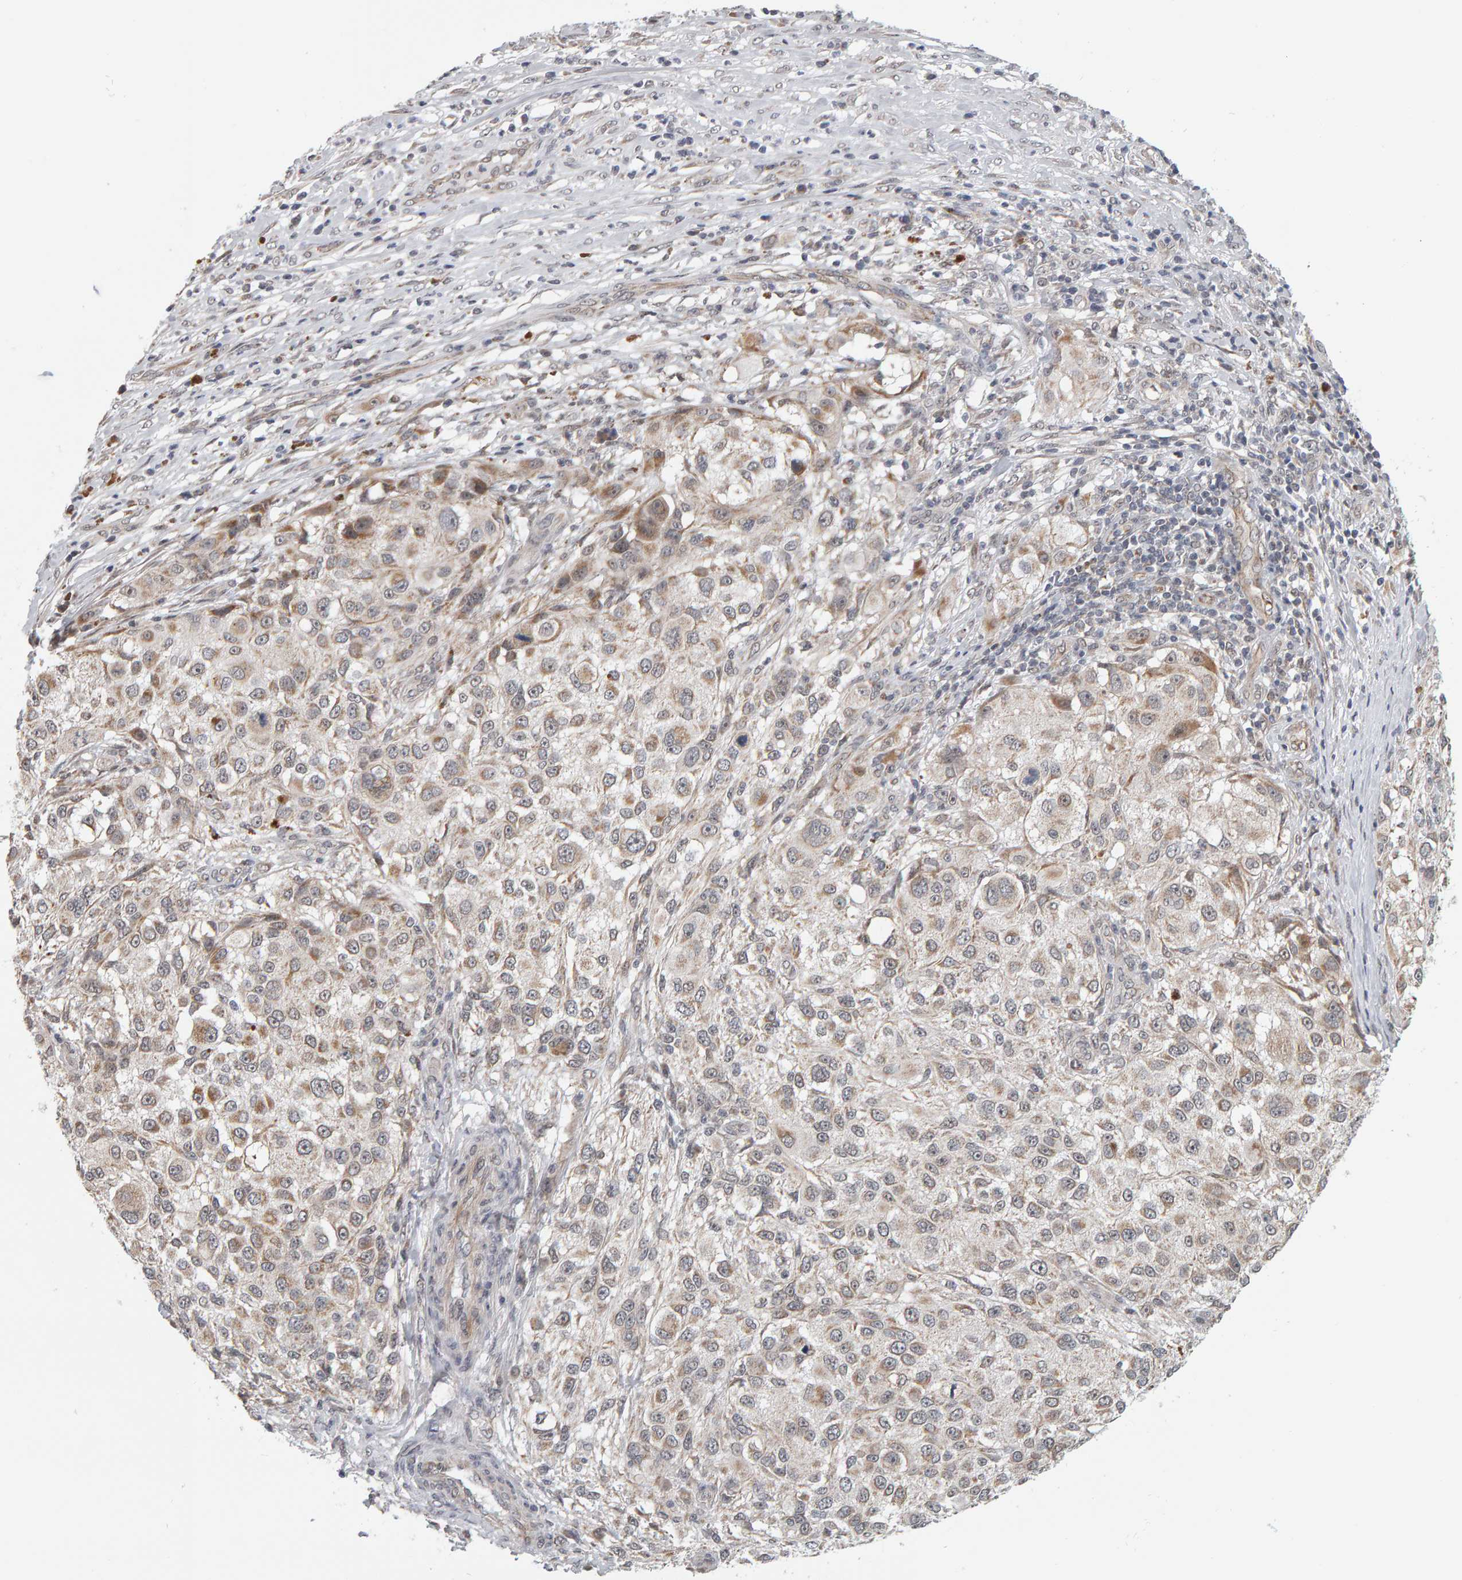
{"staining": {"intensity": "weak", "quantity": "25%-75%", "location": "cytoplasmic/membranous"}, "tissue": "melanoma", "cell_type": "Tumor cells", "image_type": "cancer", "snomed": [{"axis": "morphology", "description": "Necrosis, NOS"}, {"axis": "morphology", "description": "Malignant melanoma, NOS"}, {"axis": "topography", "description": "Skin"}], "caption": "Immunohistochemical staining of melanoma displays low levels of weak cytoplasmic/membranous protein expression in about 25%-75% of tumor cells. (Brightfield microscopy of DAB IHC at high magnification).", "gene": "DAP3", "patient": {"sex": "female", "age": 87}}